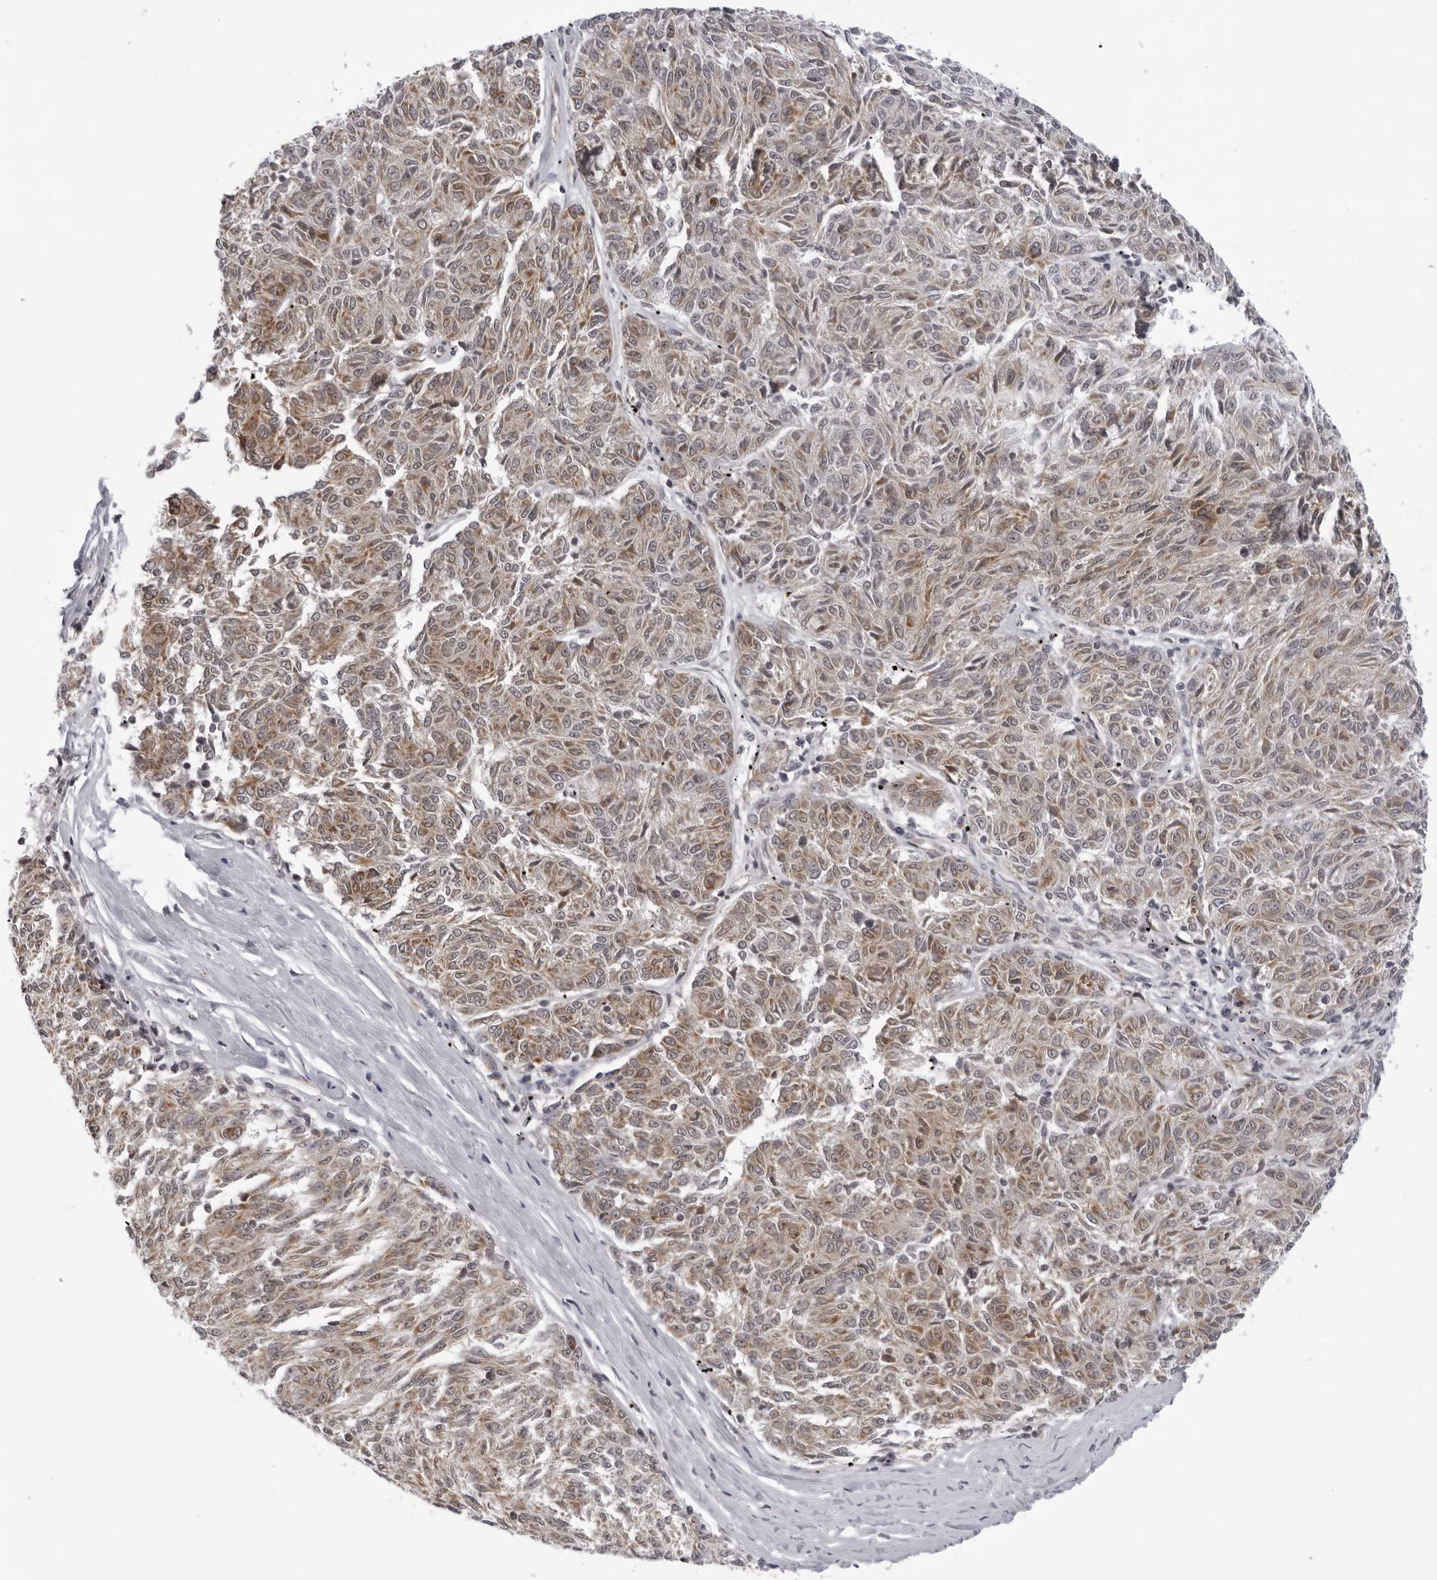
{"staining": {"intensity": "weak", "quantity": ">75%", "location": "cytoplasmic/membranous"}, "tissue": "melanoma", "cell_type": "Tumor cells", "image_type": "cancer", "snomed": [{"axis": "morphology", "description": "Malignant melanoma, NOS"}, {"axis": "topography", "description": "Skin"}], "caption": "High-power microscopy captured an immunohistochemistry (IHC) image of melanoma, revealing weak cytoplasmic/membranous staining in approximately >75% of tumor cells. (DAB IHC, brown staining for protein, blue staining for nuclei).", "gene": "MRPS15", "patient": {"sex": "female", "age": 72}}